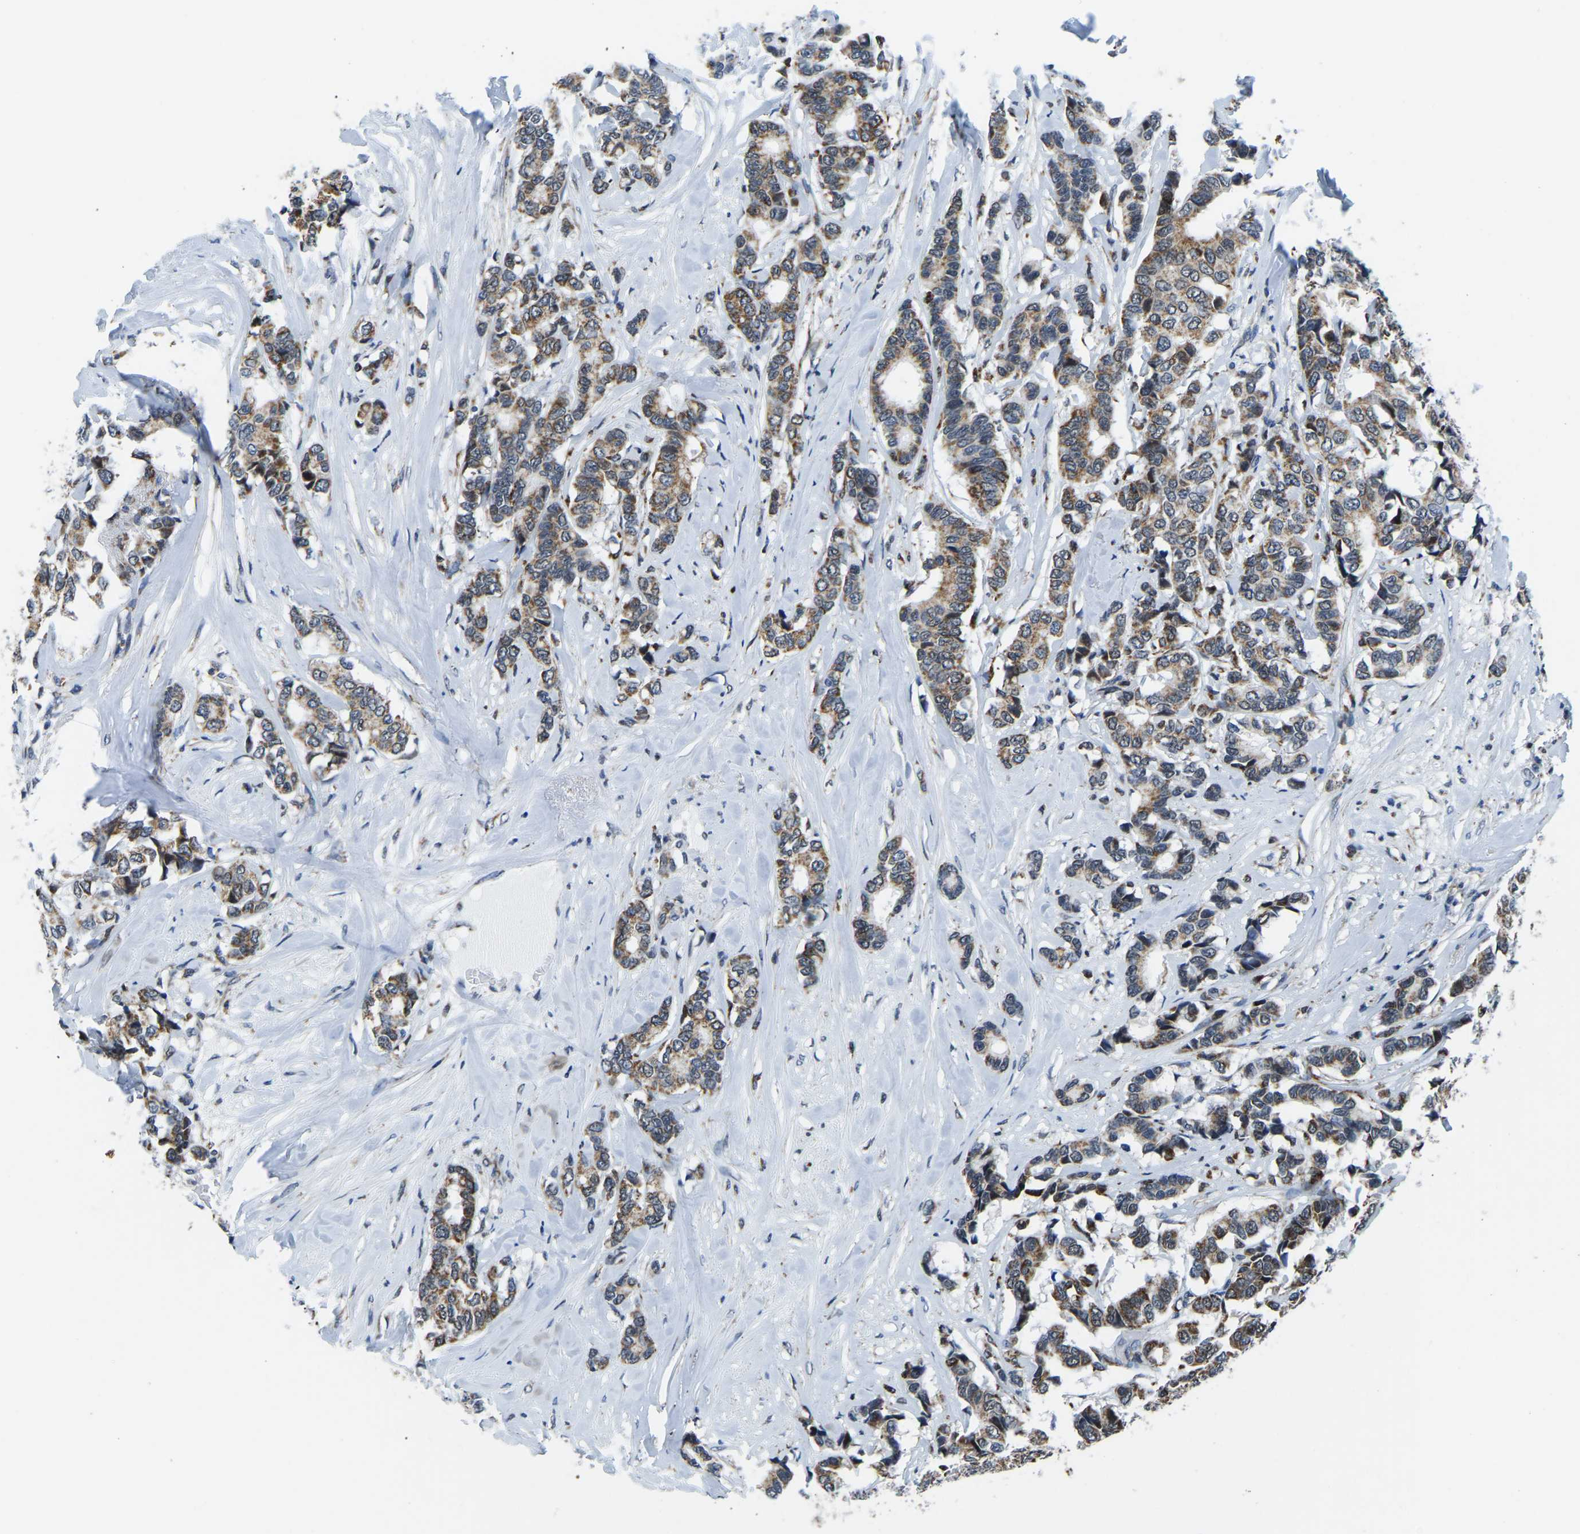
{"staining": {"intensity": "moderate", "quantity": ">75%", "location": "cytoplasmic/membranous"}, "tissue": "breast cancer", "cell_type": "Tumor cells", "image_type": "cancer", "snomed": [{"axis": "morphology", "description": "Duct carcinoma"}, {"axis": "topography", "description": "Breast"}], "caption": "Infiltrating ductal carcinoma (breast) was stained to show a protein in brown. There is medium levels of moderate cytoplasmic/membranous expression in approximately >75% of tumor cells.", "gene": "BNIP3L", "patient": {"sex": "female", "age": 87}}